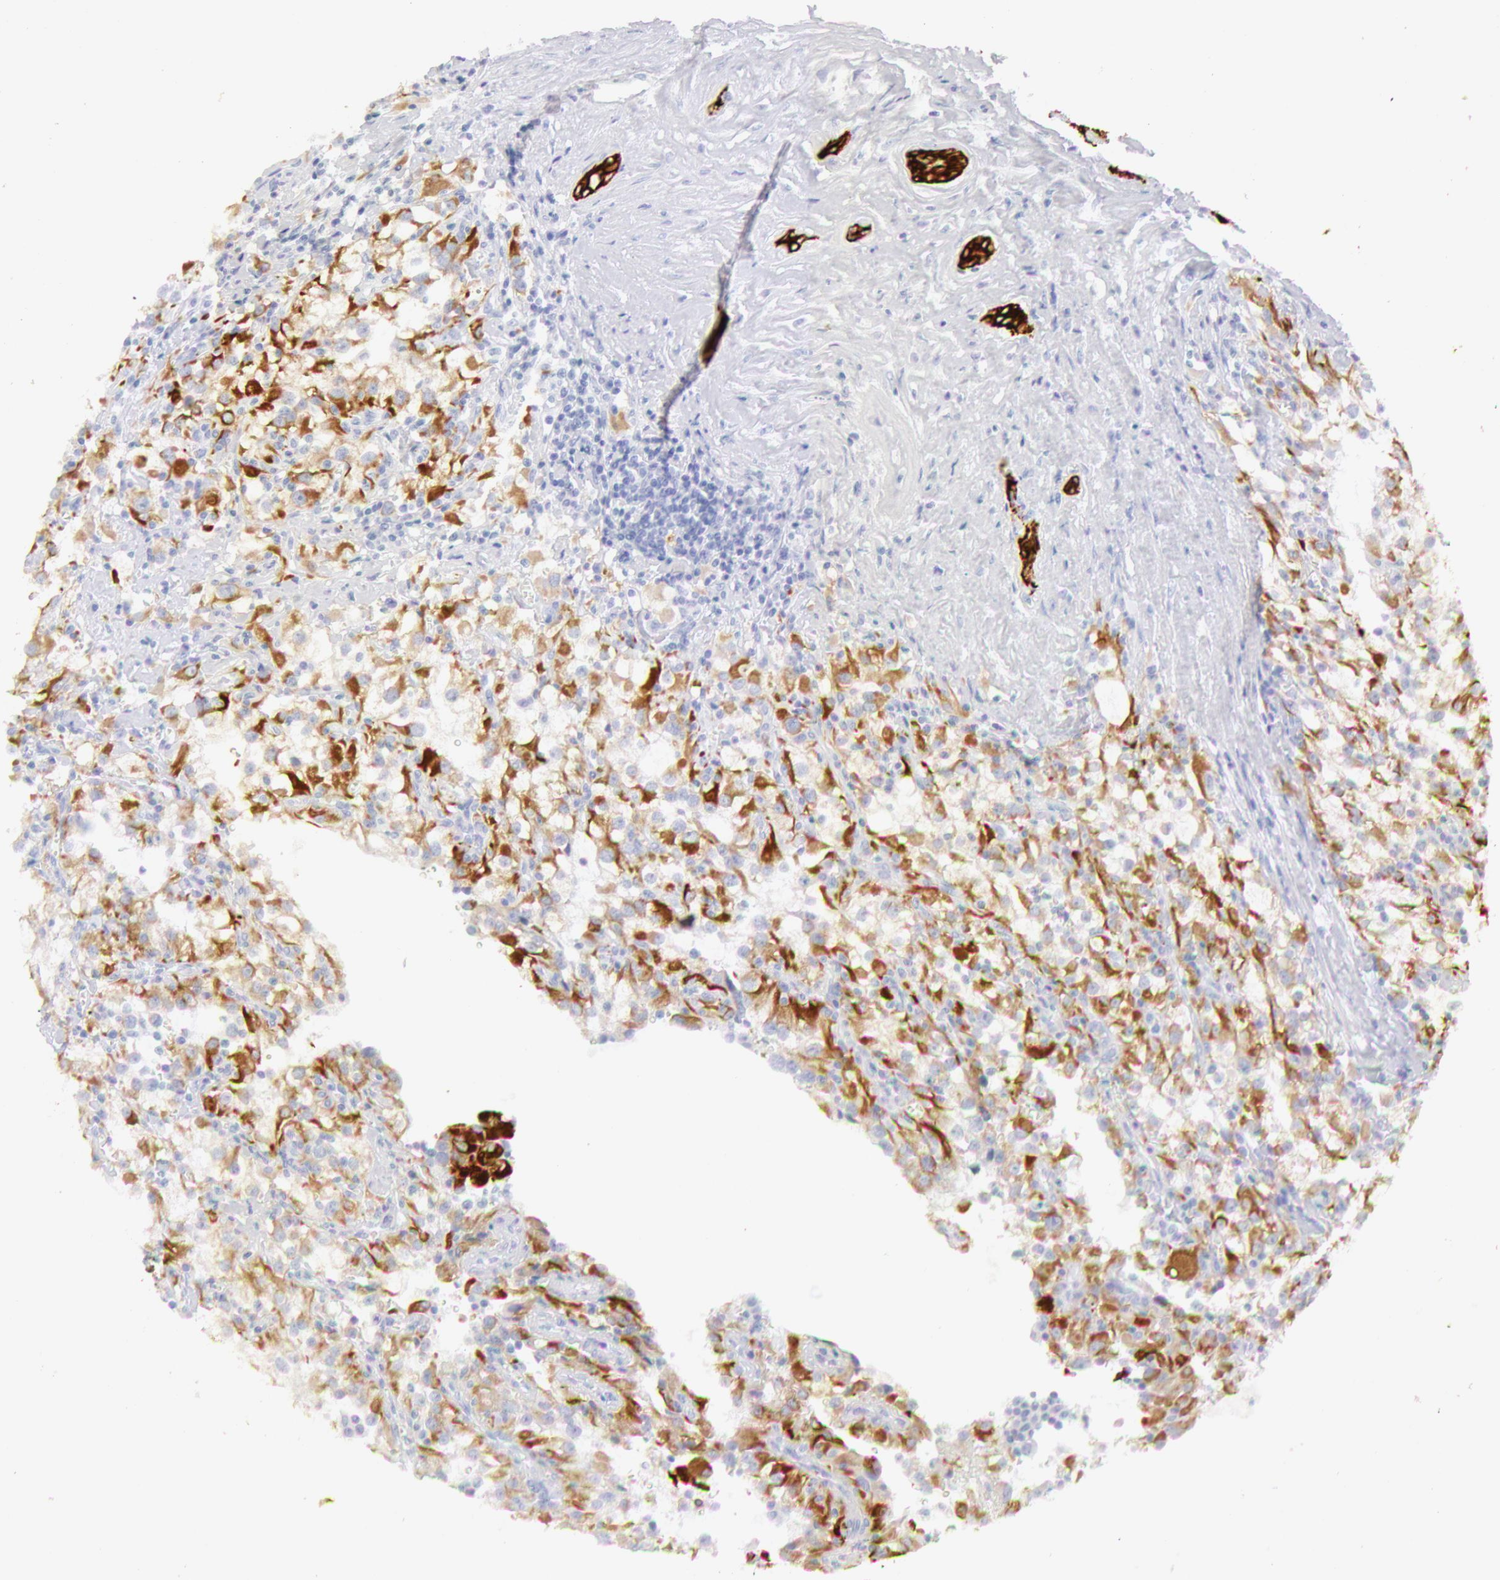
{"staining": {"intensity": "moderate", "quantity": "<25%", "location": "cytoplasmic/membranous"}, "tissue": "renal cancer", "cell_type": "Tumor cells", "image_type": "cancer", "snomed": [{"axis": "morphology", "description": "Adenocarcinoma, NOS"}, {"axis": "topography", "description": "Kidney"}], "caption": "Moderate cytoplasmic/membranous expression is identified in approximately <25% of tumor cells in renal cancer.", "gene": "KRT8", "patient": {"sex": "female", "age": 52}}